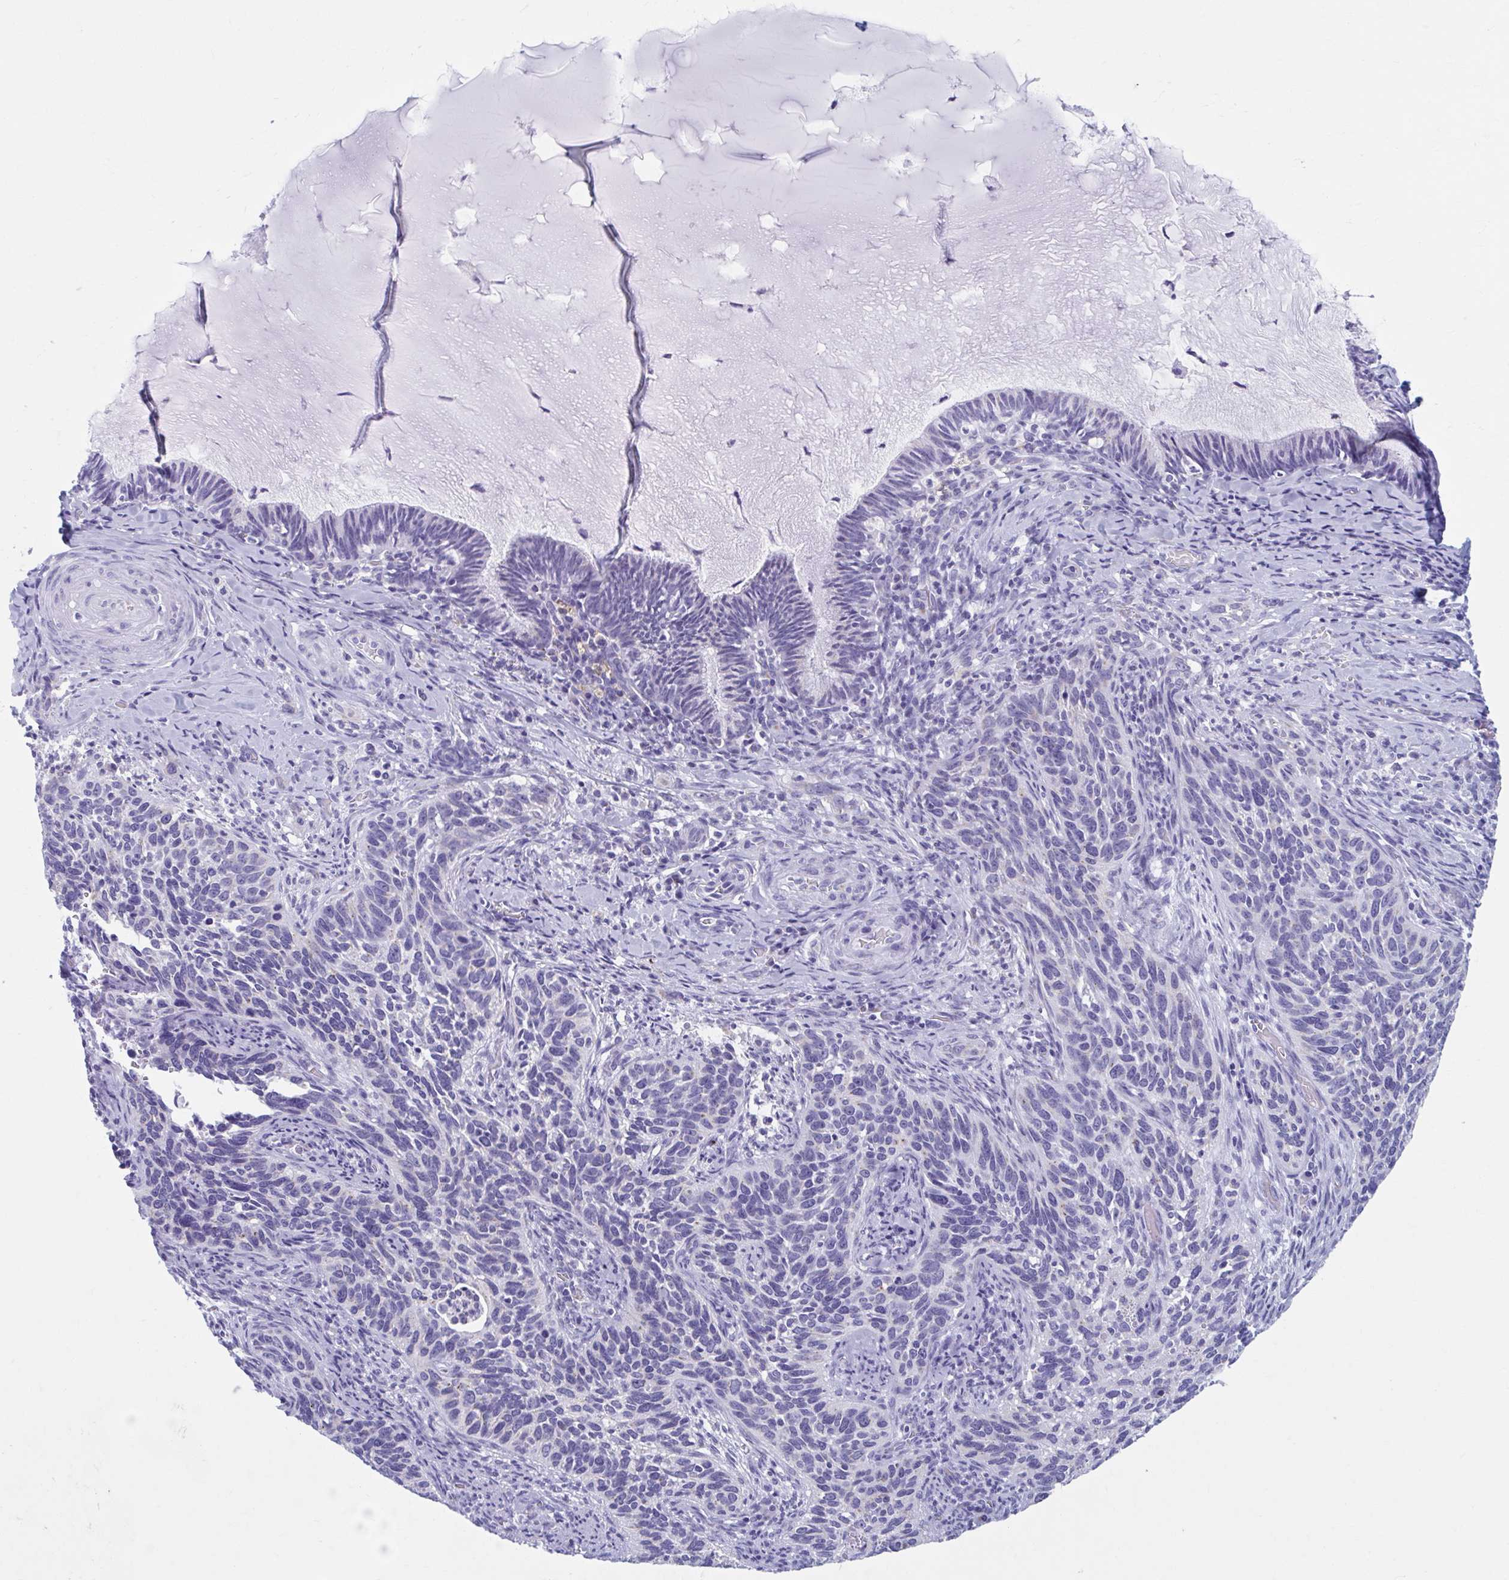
{"staining": {"intensity": "negative", "quantity": "none", "location": "none"}, "tissue": "cervical cancer", "cell_type": "Tumor cells", "image_type": "cancer", "snomed": [{"axis": "morphology", "description": "Squamous cell carcinoma, NOS"}, {"axis": "topography", "description": "Cervix"}], "caption": "Tumor cells are negative for brown protein staining in cervical cancer (squamous cell carcinoma).", "gene": "KCNE2", "patient": {"sex": "female", "age": 51}}